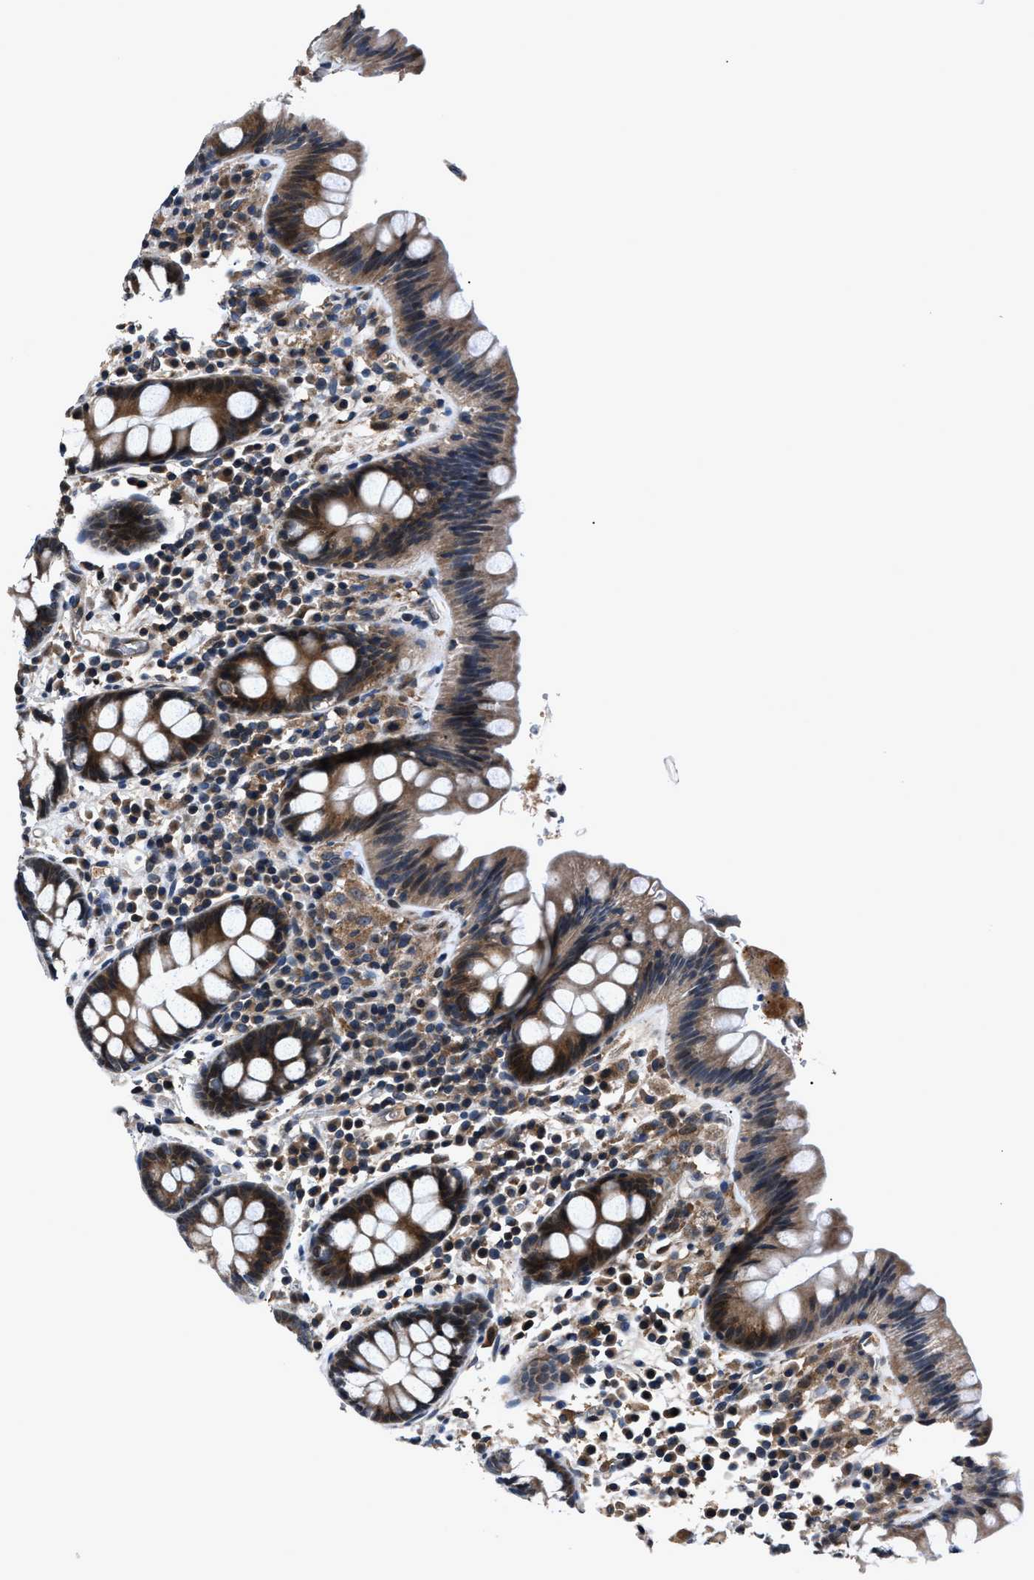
{"staining": {"intensity": "moderate", "quantity": ">75%", "location": "cytoplasmic/membranous,nuclear"}, "tissue": "colon", "cell_type": "Endothelial cells", "image_type": "normal", "snomed": [{"axis": "morphology", "description": "Normal tissue, NOS"}, {"axis": "topography", "description": "Colon"}], "caption": "Endothelial cells demonstrate medium levels of moderate cytoplasmic/membranous,nuclear expression in approximately >75% of cells in unremarkable human colon. Using DAB (brown) and hematoxylin (blue) stains, captured at high magnification using brightfield microscopy.", "gene": "TNRC18", "patient": {"sex": "female", "age": 80}}